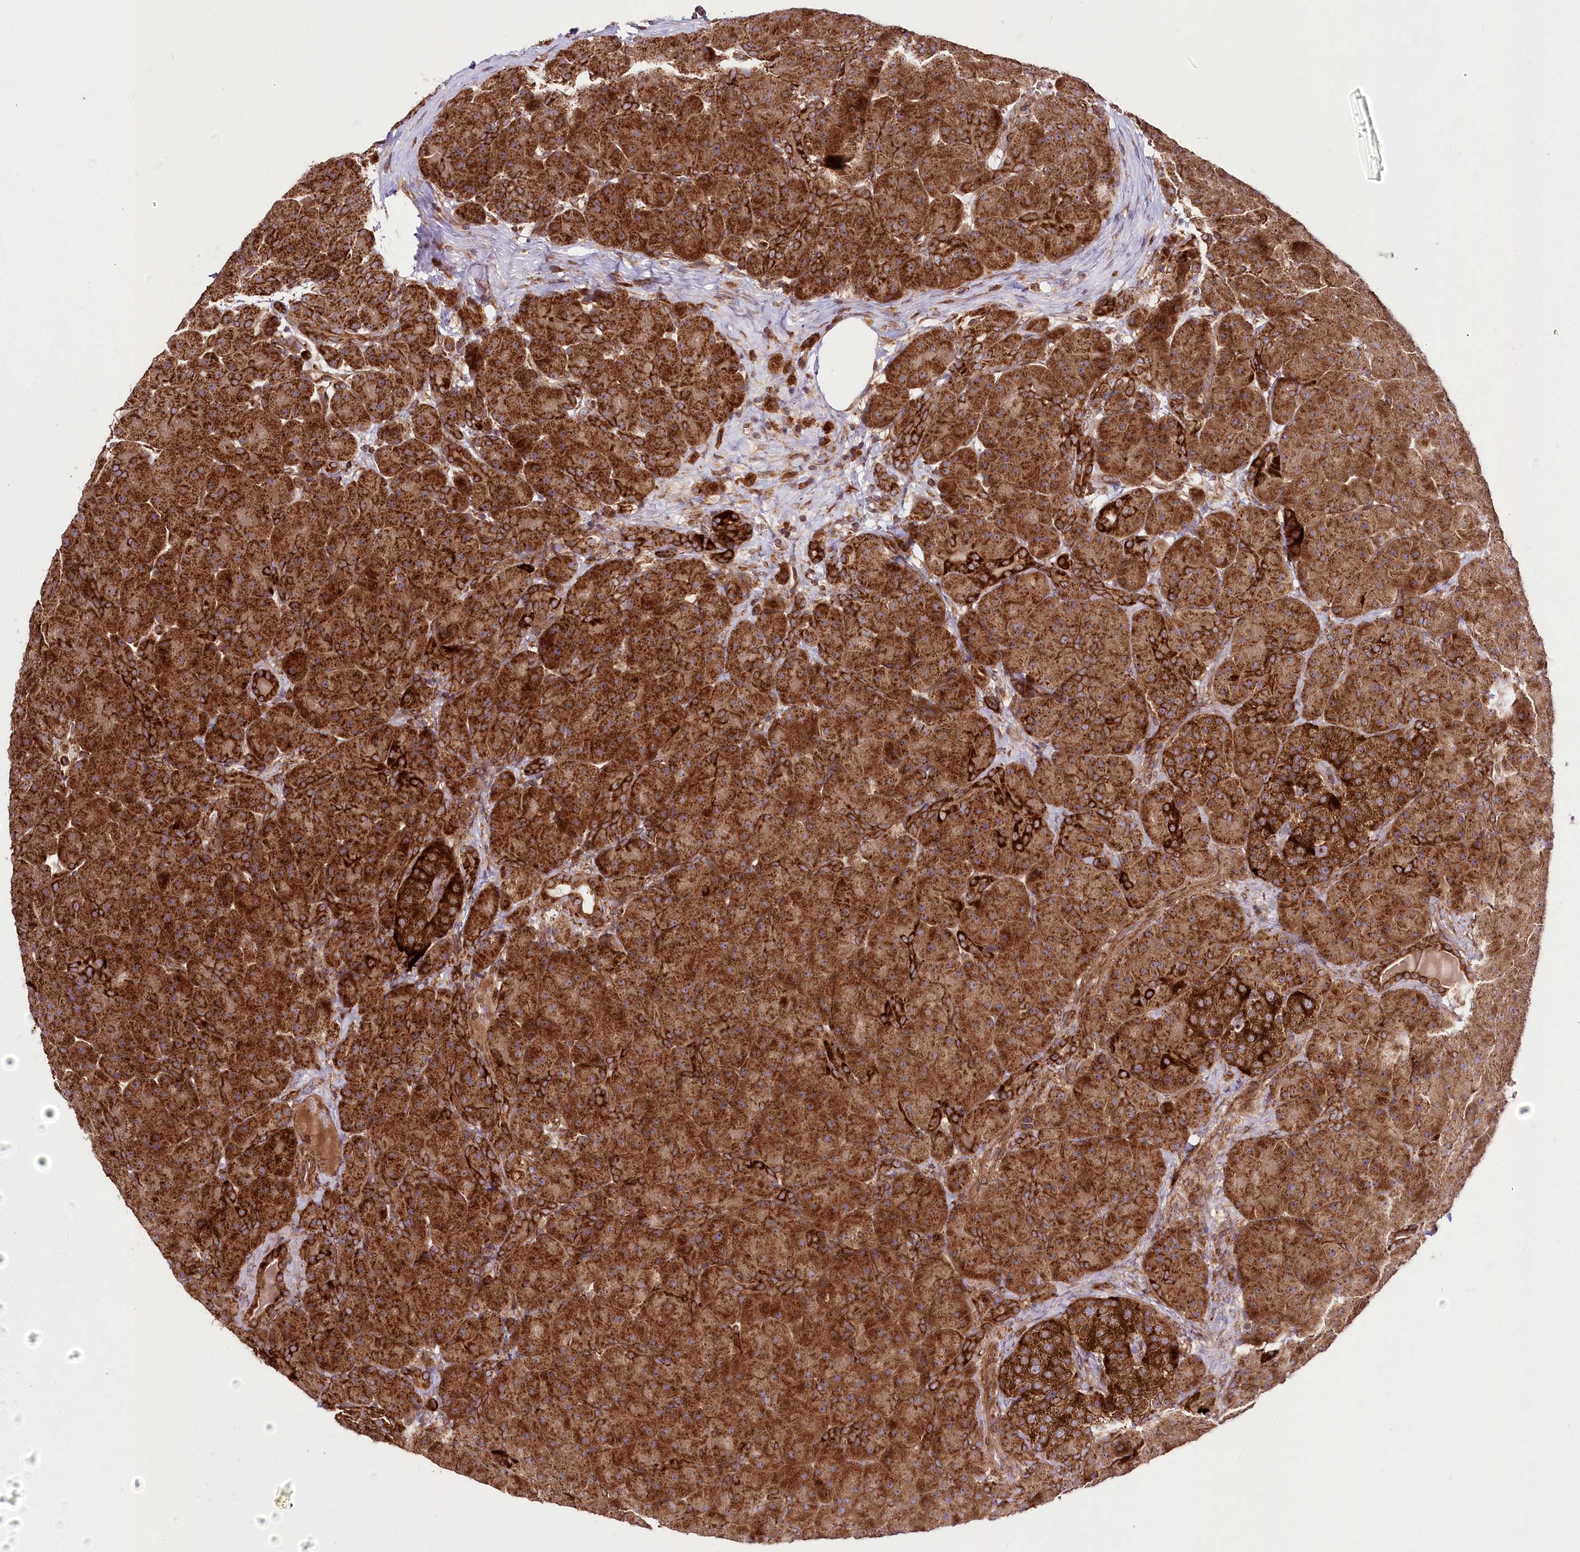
{"staining": {"intensity": "strong", "quantity": ">75%", "location": "cytoplasmic/membranous"}, "tissue": "pancreas", "cell_type": "Exocrine glandular cells", "image_type": "normal", "snomed": [{"axis": "morphology", "description": "Normal tissue, NOS"}, {"axis": "topography", "description": "Pancreas"}], "caption": "Immunohistochemical staining of normal human pancreas demonstrates high levels of strong cytoplasmic/membranous staining in approximately >75% of exocrine glandular cells.", "gene": "RAB7A", "patient": {"sex": "male", "age": 66}}